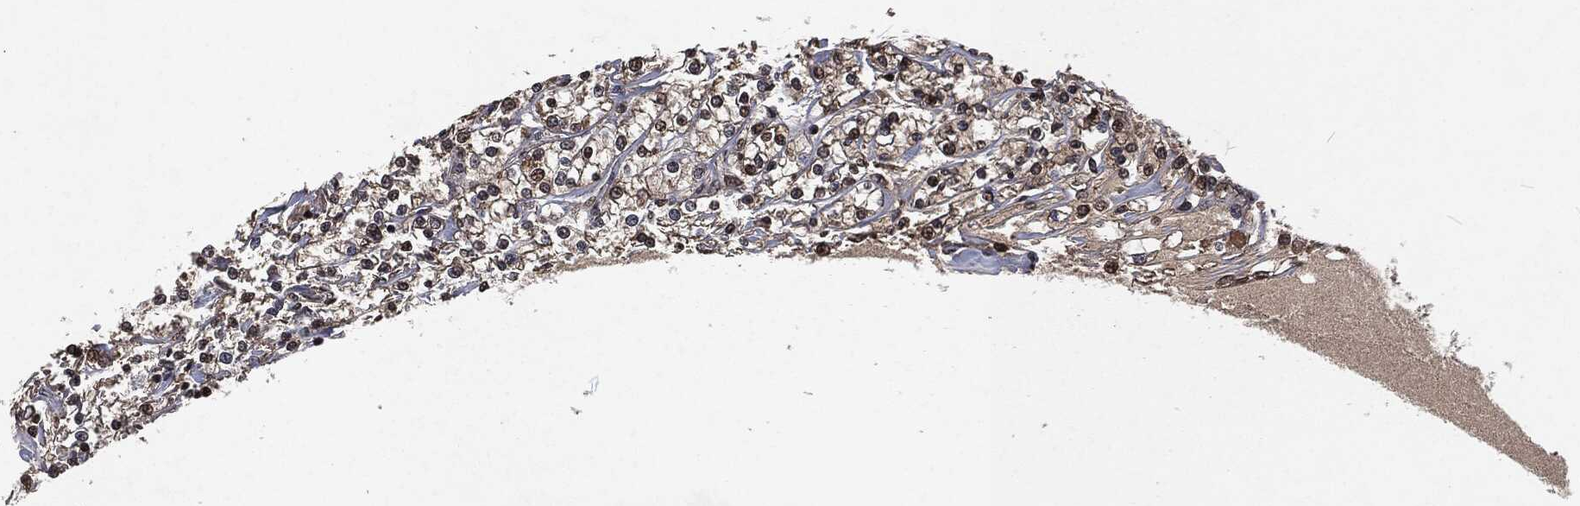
{"staining": {"intensity": "strong", "quantity": "25%-75%", "location": "nuclear"}, "tissue": "renal cancer", "cell_type": "Tumor cells", "image_type": "cancer", "snomed": [{"axis": "morphology", "description": "Adenocarcinoma, NOS"}, {"axis": "topography", "description": "Kidney"}], "caption": "Adenocarcinoma (renal) stained with a protein marker demonstrates strong staining in tumor cells.", "gene": "SNAI1", "patient": {"sex": "female", "age": 59}}